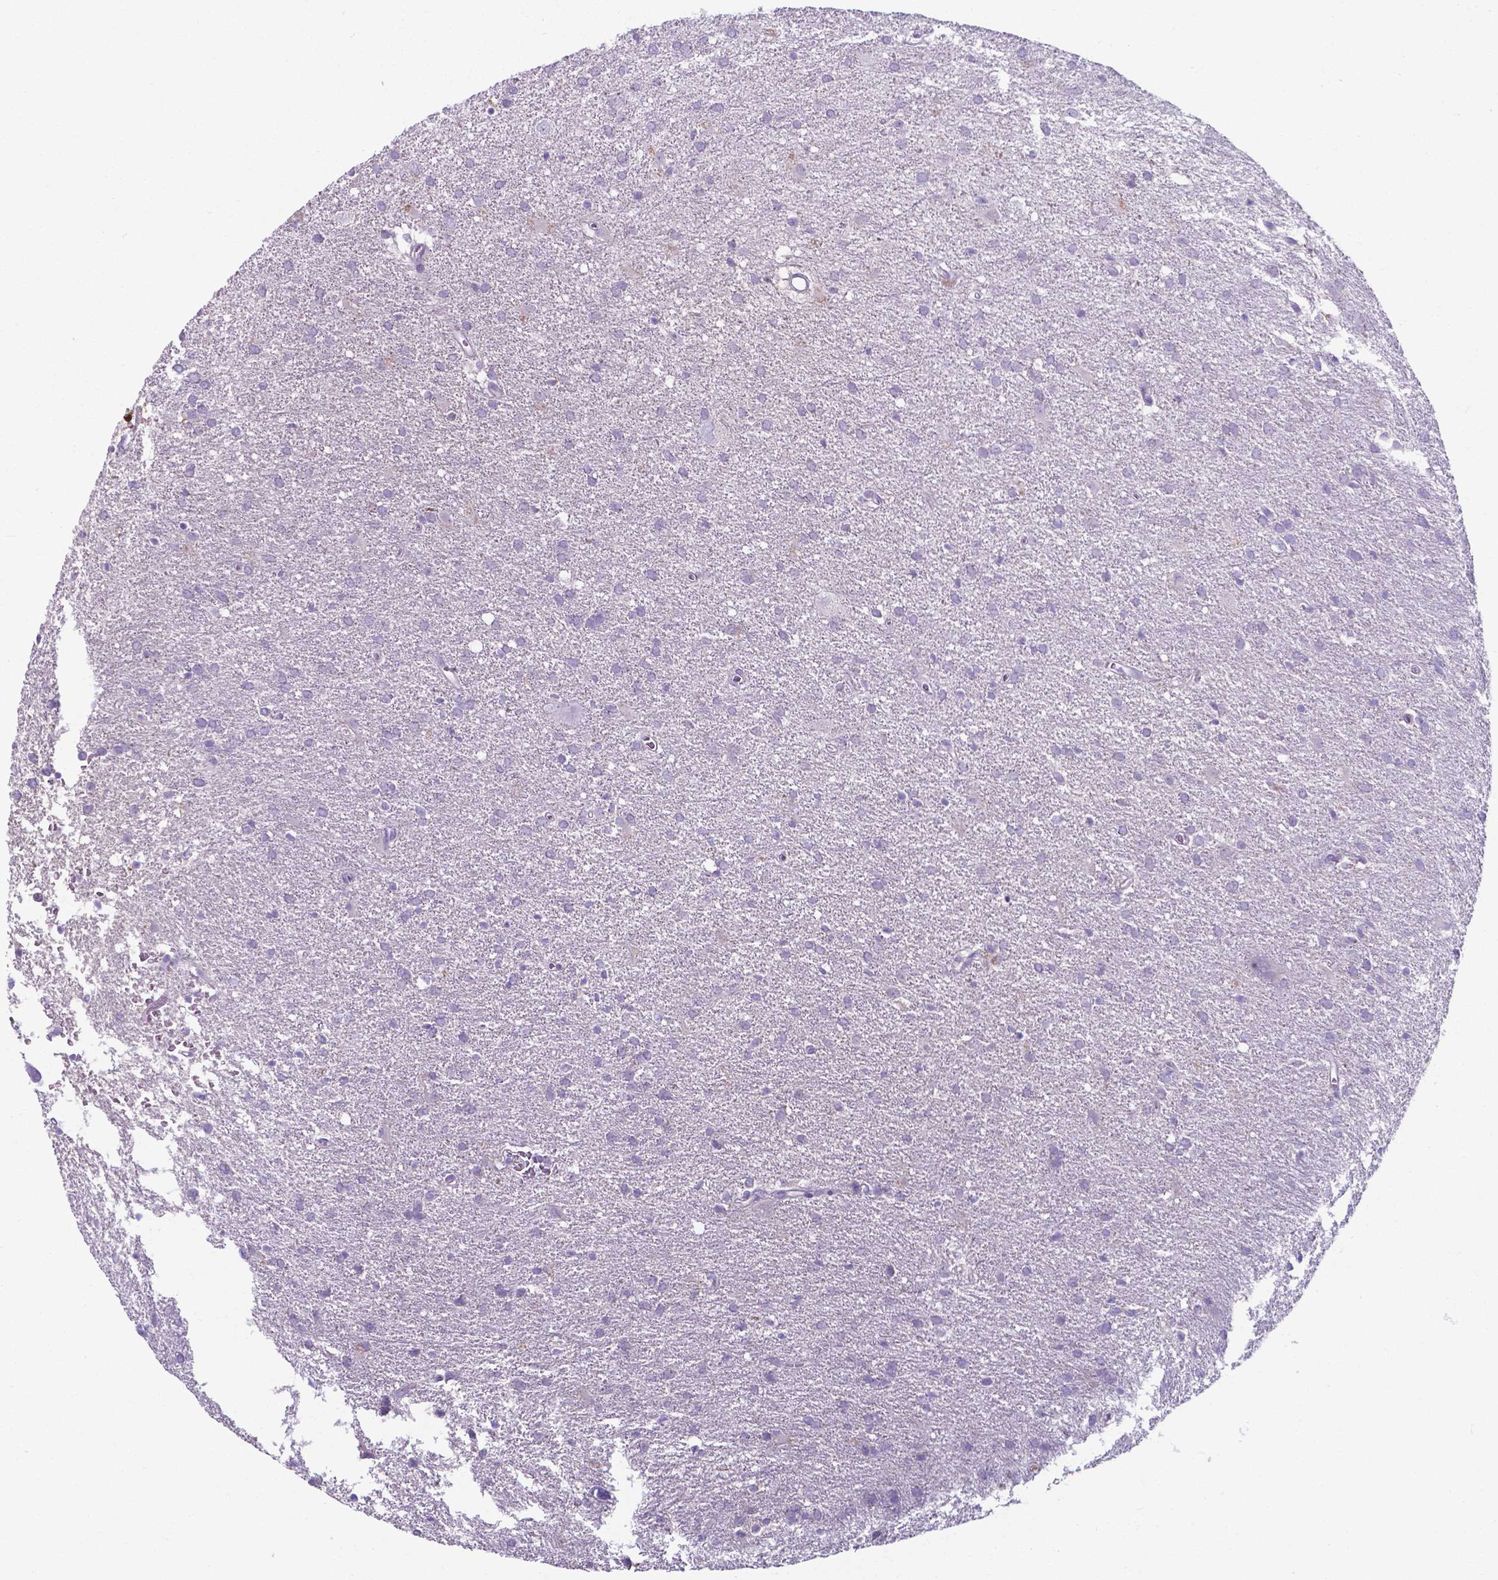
{"staining": {"intensity": "negative", "quantity": "none", "location": "none"}, "tissue": "glioma", "cell_type": "Tumor cells", "image_type": "cancer", "snomed": [{"axis": "morphology", "description": "Glioma, malignant, Low grade"}, {"axis": "topography", "description": "Brain"}], "caption": "Immunohistochemical staining of malignant glioma (low-grade) displays no significant staining in tumor cells.", "gene": "AP5B1", "patient": {"sex": "male", "age": 66}}